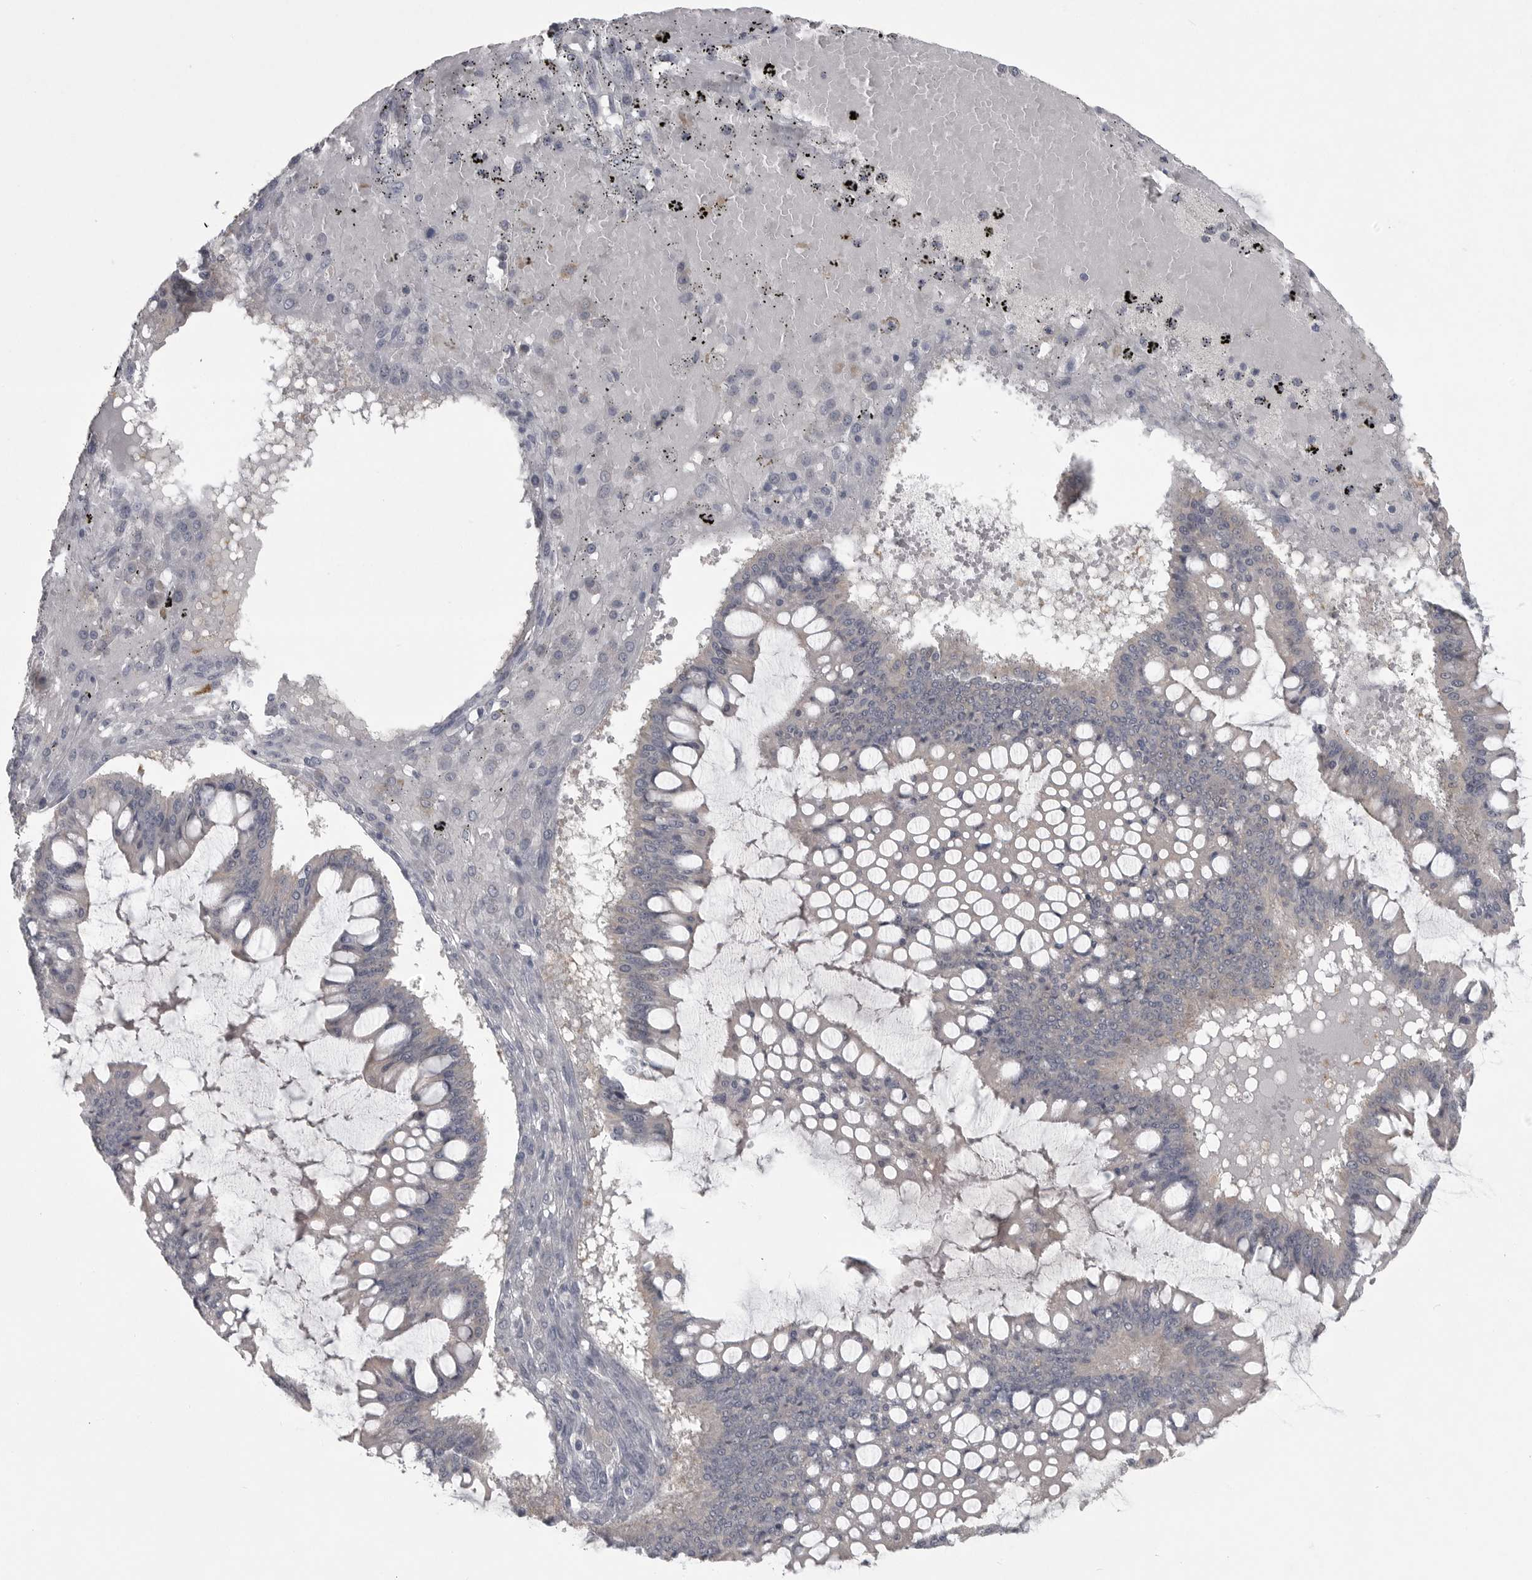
{"staining": {"intensity": "negative", "quantity": "none", "location": "none"}, "tissue": "ovarian cancer", "cell_type": "Tumor cells", "image_type": "cancer", "snomed": [{"axis": "morphology", "description": "Cystadenocarcinoma, mucinous, NOS"}, {"axis": "topography", "description": "Ovary"}], "caption": "Tumor cells show no significant protein expression in mucinous cystadenocarcinoma (ovarian). (DAB IHC with hematoxylin counter stain).", "gene": "PHF13", "patient": {"sex": "female", "age": 73}}